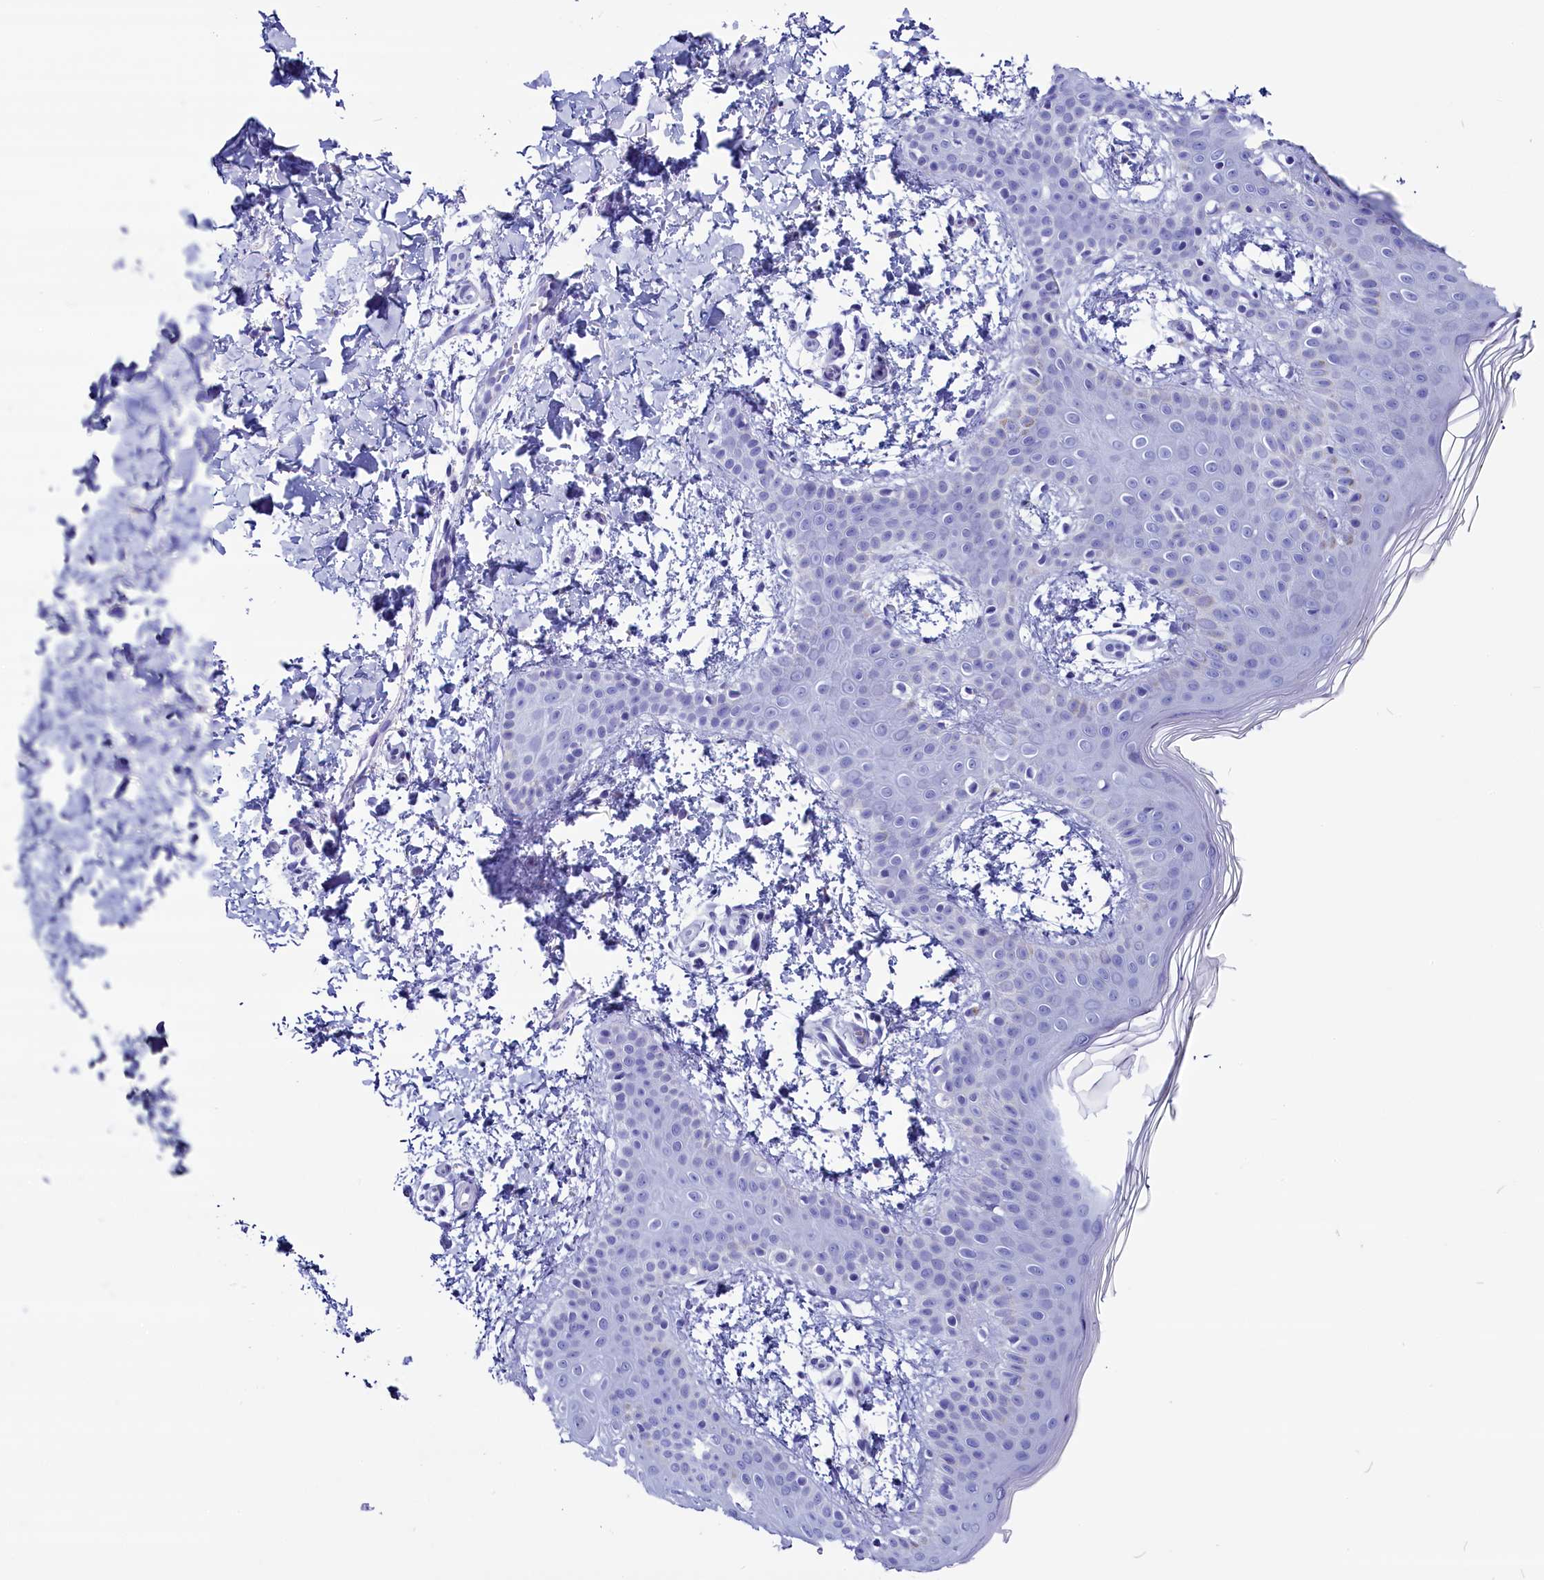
{"staining": {"intensity": "negative", "quantity": "none", "location": "none"}, "tissue": "skin", "cell_type": "Fibroblasts", "image_type": "normal", "snomed": [{"axis": "morphology", "description": "Normal tissue, NOS"}, {"axis": "topography", "description": "Skin"}], "caption": "A histopathology image of human skin is negative for staining in fibroblasts. (Immunohistochemistry, brightfield microscopy, high magnification).", "gene": "AP3B2", "patient": {"sex": "male", "age": 36}}